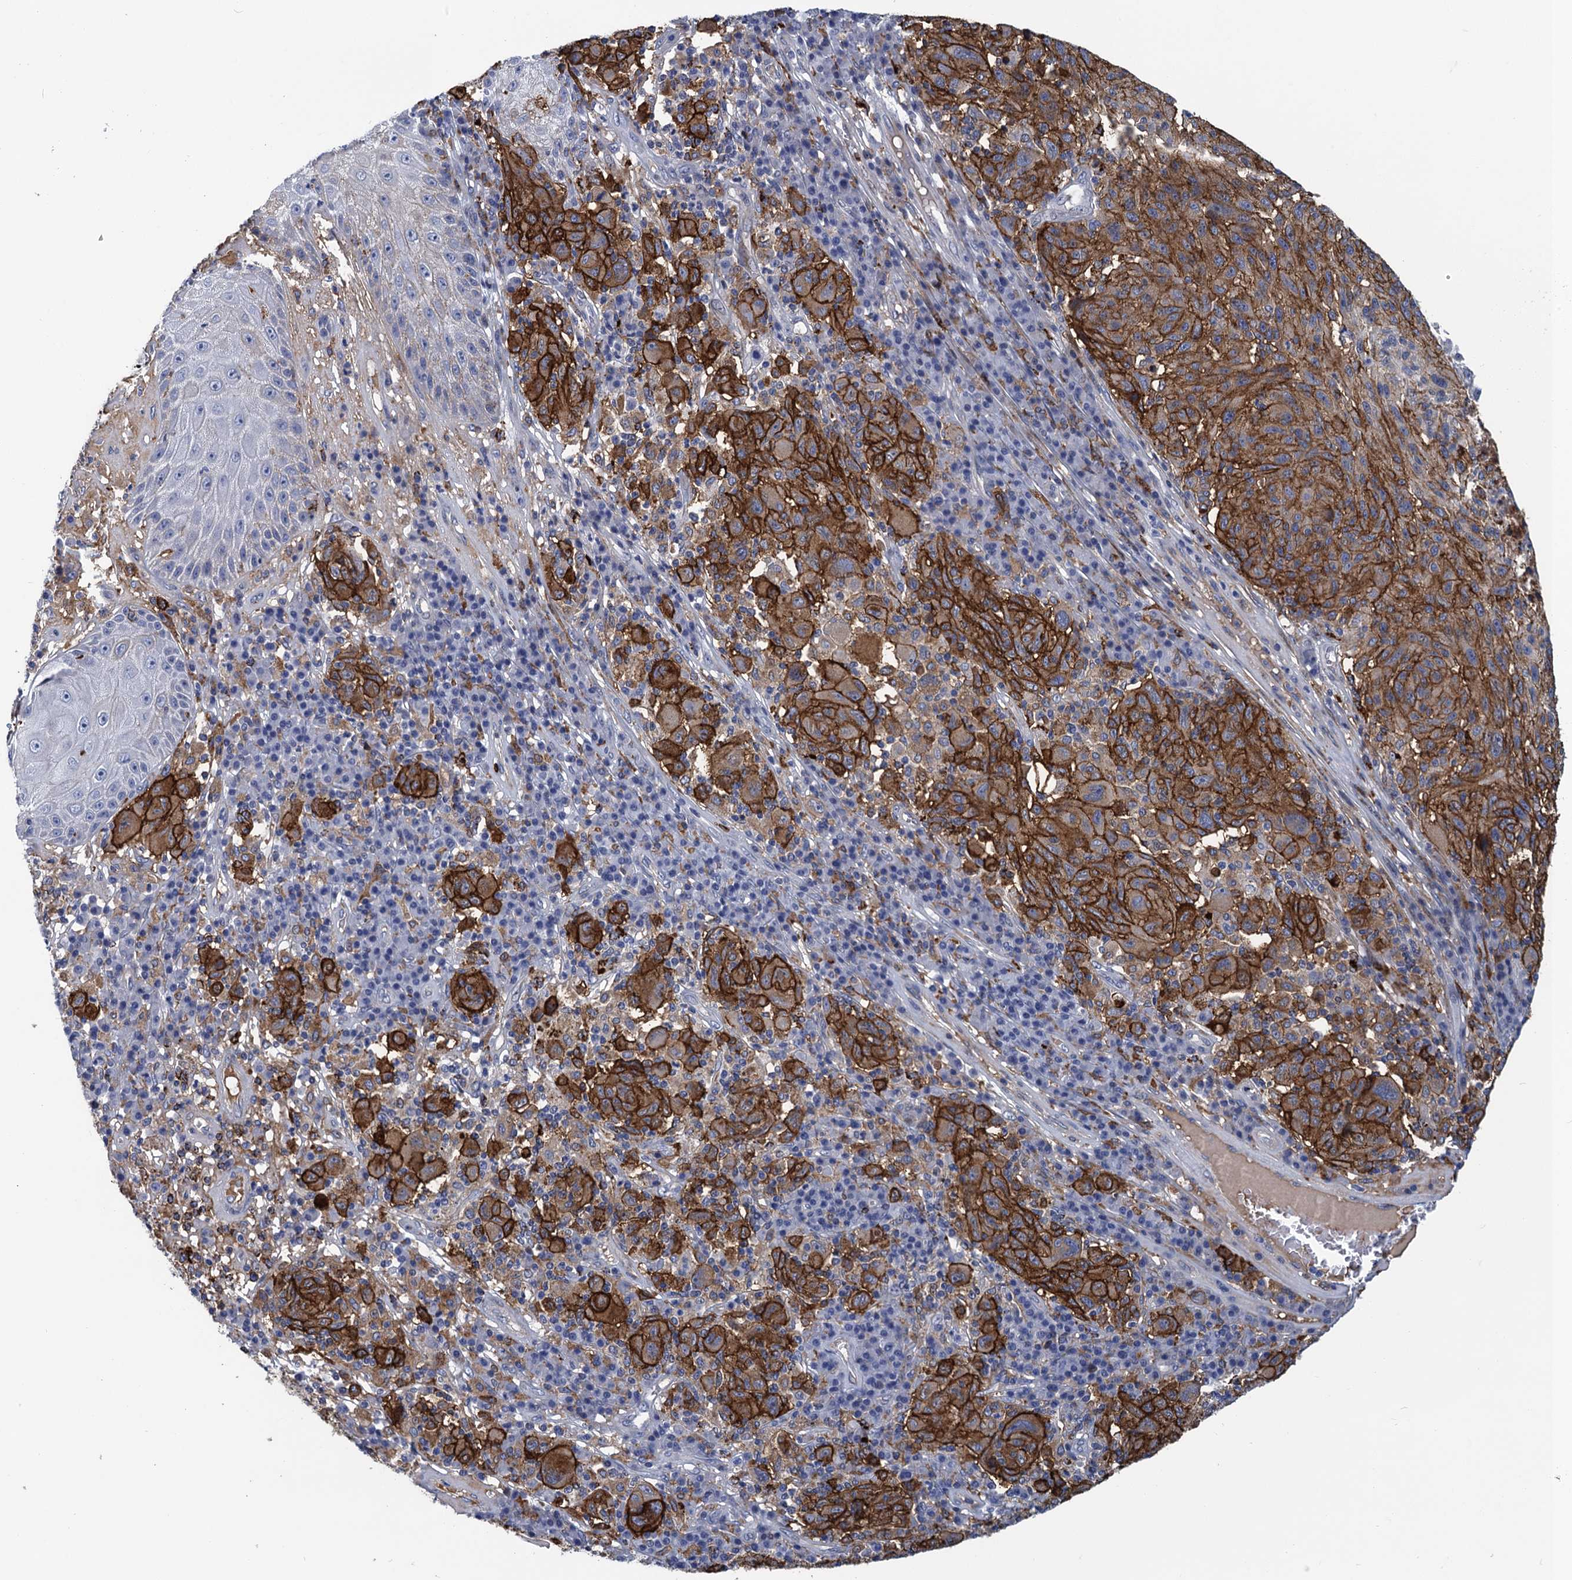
{"staining": {"intensity": "strong", "quantity": ">75%", "location": "cytoplasmic/membranous"}, "tissue": "melanoma", "cell_type": "Tumor cells", "image_type": "cancer", "snomed": [{"axis": "morphology", "description": "Malignant melanoma, NOS"}, {"axis": "topography", "description": "Skin"}], "caption": "Brown immunohistochemical staining in melanoma shows strong cytoplasmic/membranous expression in about >75% of tumor cells. (Stains: DAB in brown, nuclei in blue, Microscopy: brightfield microscopy at high magnification).", "gene": "DNHD1", "patient": {"sex": "male", "age": 53}}